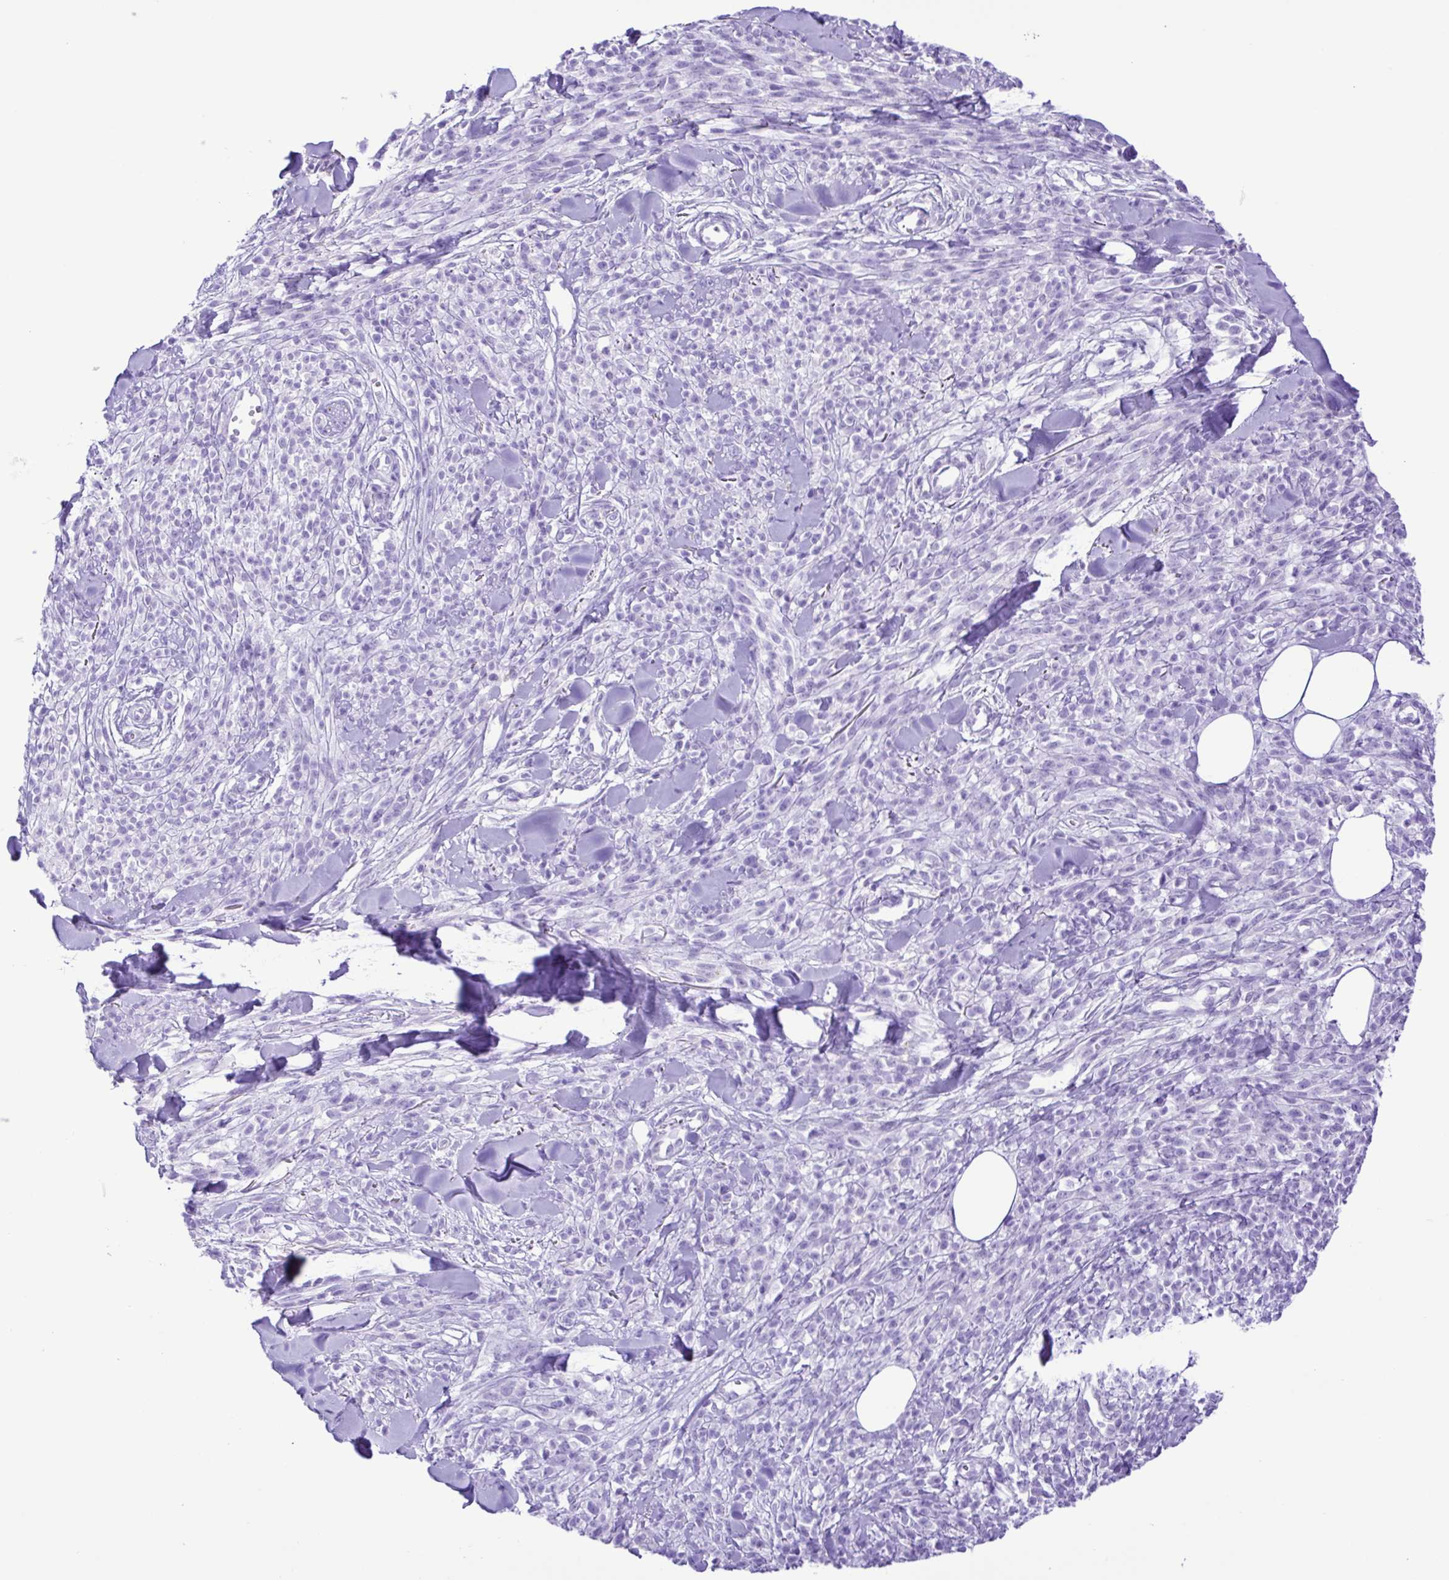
{"staining": {"intensity": "negative", "quantity": "none", "location": "none"}, "tissue": "melanoma", "cell_type": "Tumor cells", "image_type": "cancer", "snomed": [{"axis": "morphology", "description": "Malignant melanoma, NOS"}, {"axis": "topography", "description": "Skin"}, {"axis": "topography", "description": "Skin of trunk"}], "caption": "Tumor cells are negative for brown protein staining in melanoma. (DAB immunohistochemistry (IHC), high magnification).", "gene": "SYT1", "patient": {"sex": "male", "age": 74}}